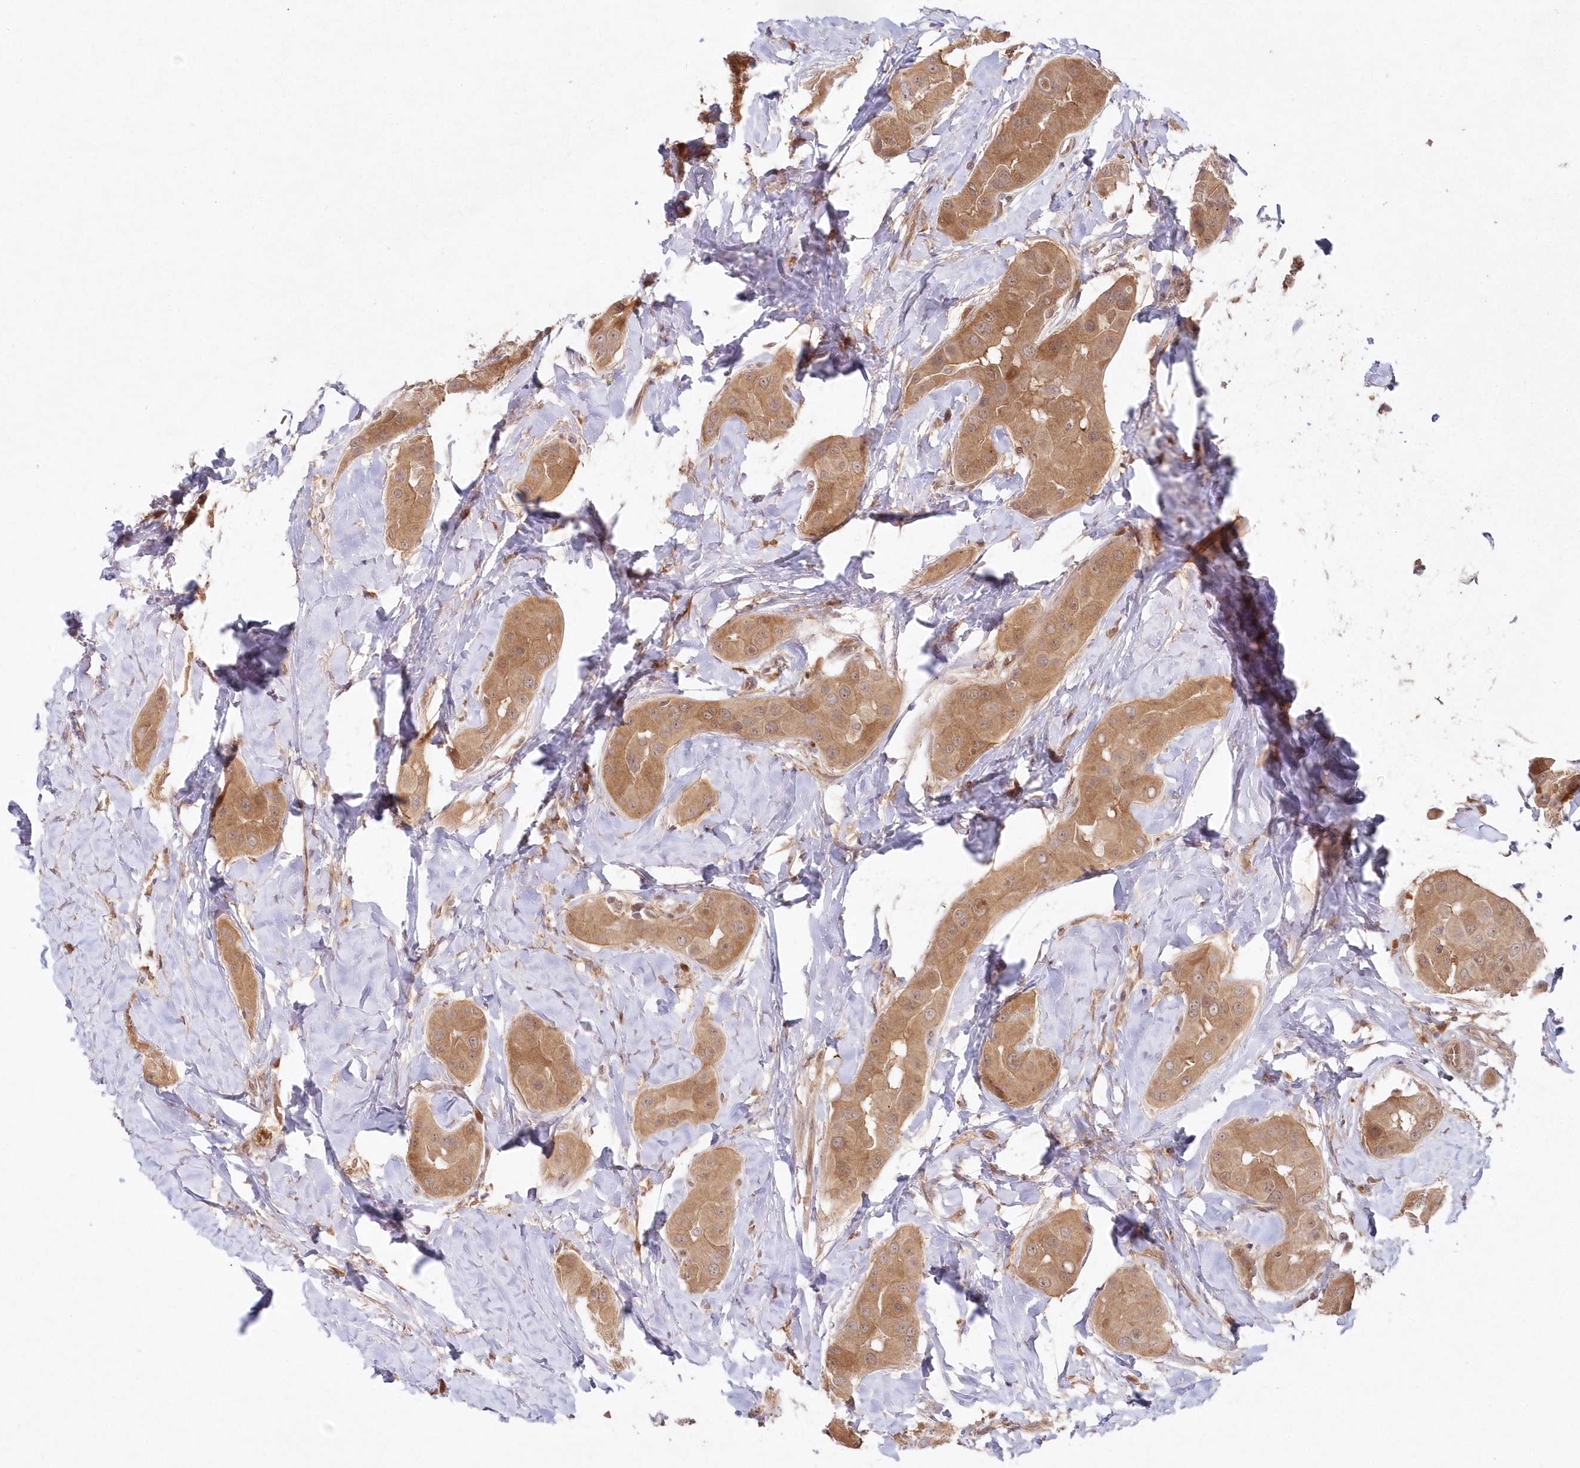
{"staining": {"intensity": "moderate", "quantity": ">75%", "location": "cytoplasmic/membranous"}, "tissue": "thyroid cancer", "cell_type": "Tumor cells", "image_type": "cancer", "snomed": [{"axis": "morphology", "description": "Papillary adenocarcinoma, NOS"}, {"axis": "topography", "description": "Thyroid gland"}], "caption": "IHC image of neoplastic tissue: papillary adenocarcinoma (thyroid) stained using immunohistochemistry shows medium levels of moderate protein expression localized specifically in the cytoplasmic/membranous of tumor cells, appearing as a cytoplasmic/membranous brown color.", "gene": "GBE1", "patient": {"sex": "male", "age": 33}}